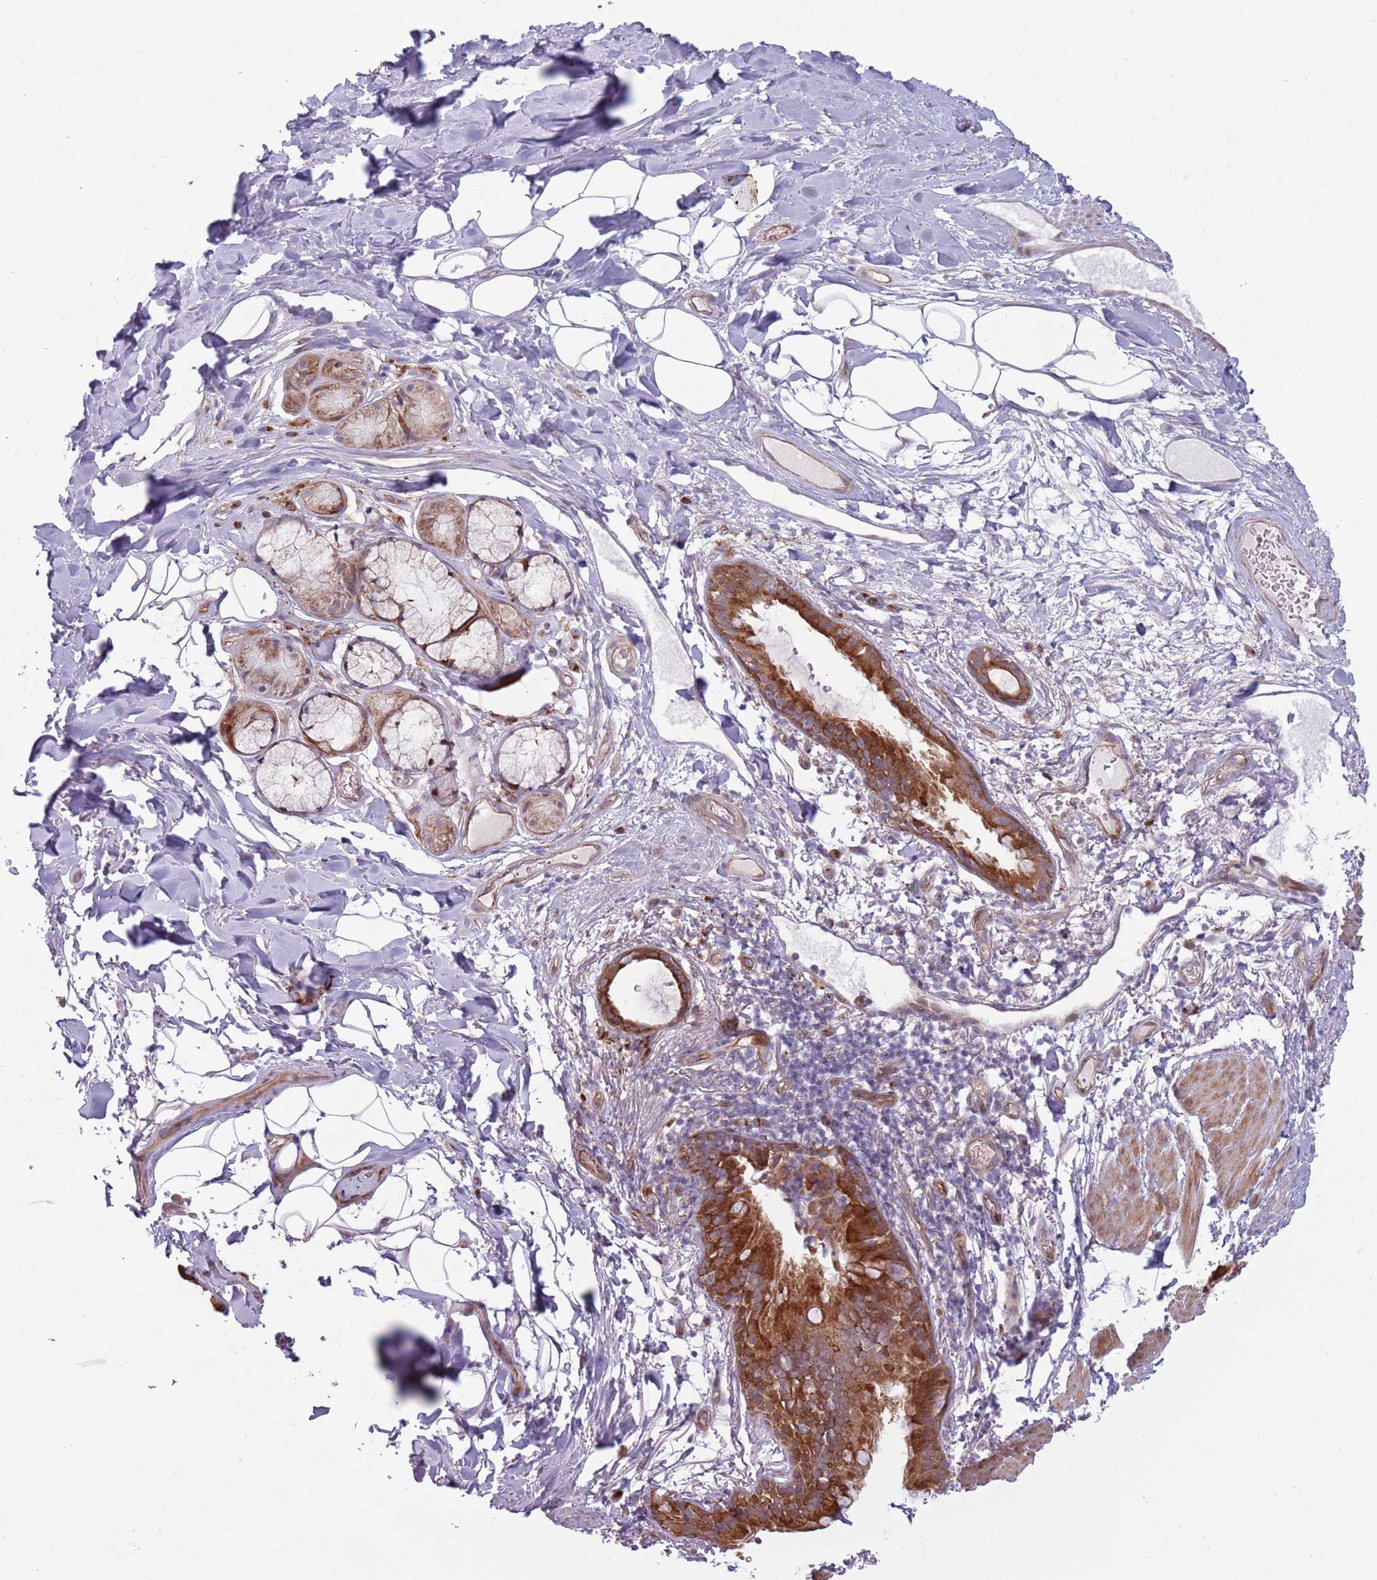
{"staining": {"intensity": "strong", "quantity": ">75%", "location": "cytoplasmic/membranous"}, "tissue": "bronchus", "cell_type": "Respiratory epithelial cells", "image_type": "normal", "snomed": [{"axis": "morphology", "description": "Normal tissue, NOS"}, {"axis": "topography", "description": "Cartilage tissue"}], "caption": "Human bronchus stained for a protein (brown) exhibits strong cytoplasmic/membranous positive positivity in approximately >75% of respiratory epithelial cells.", "gene": "CCDC150", "patient": {"sex": "male", "age": 63}}